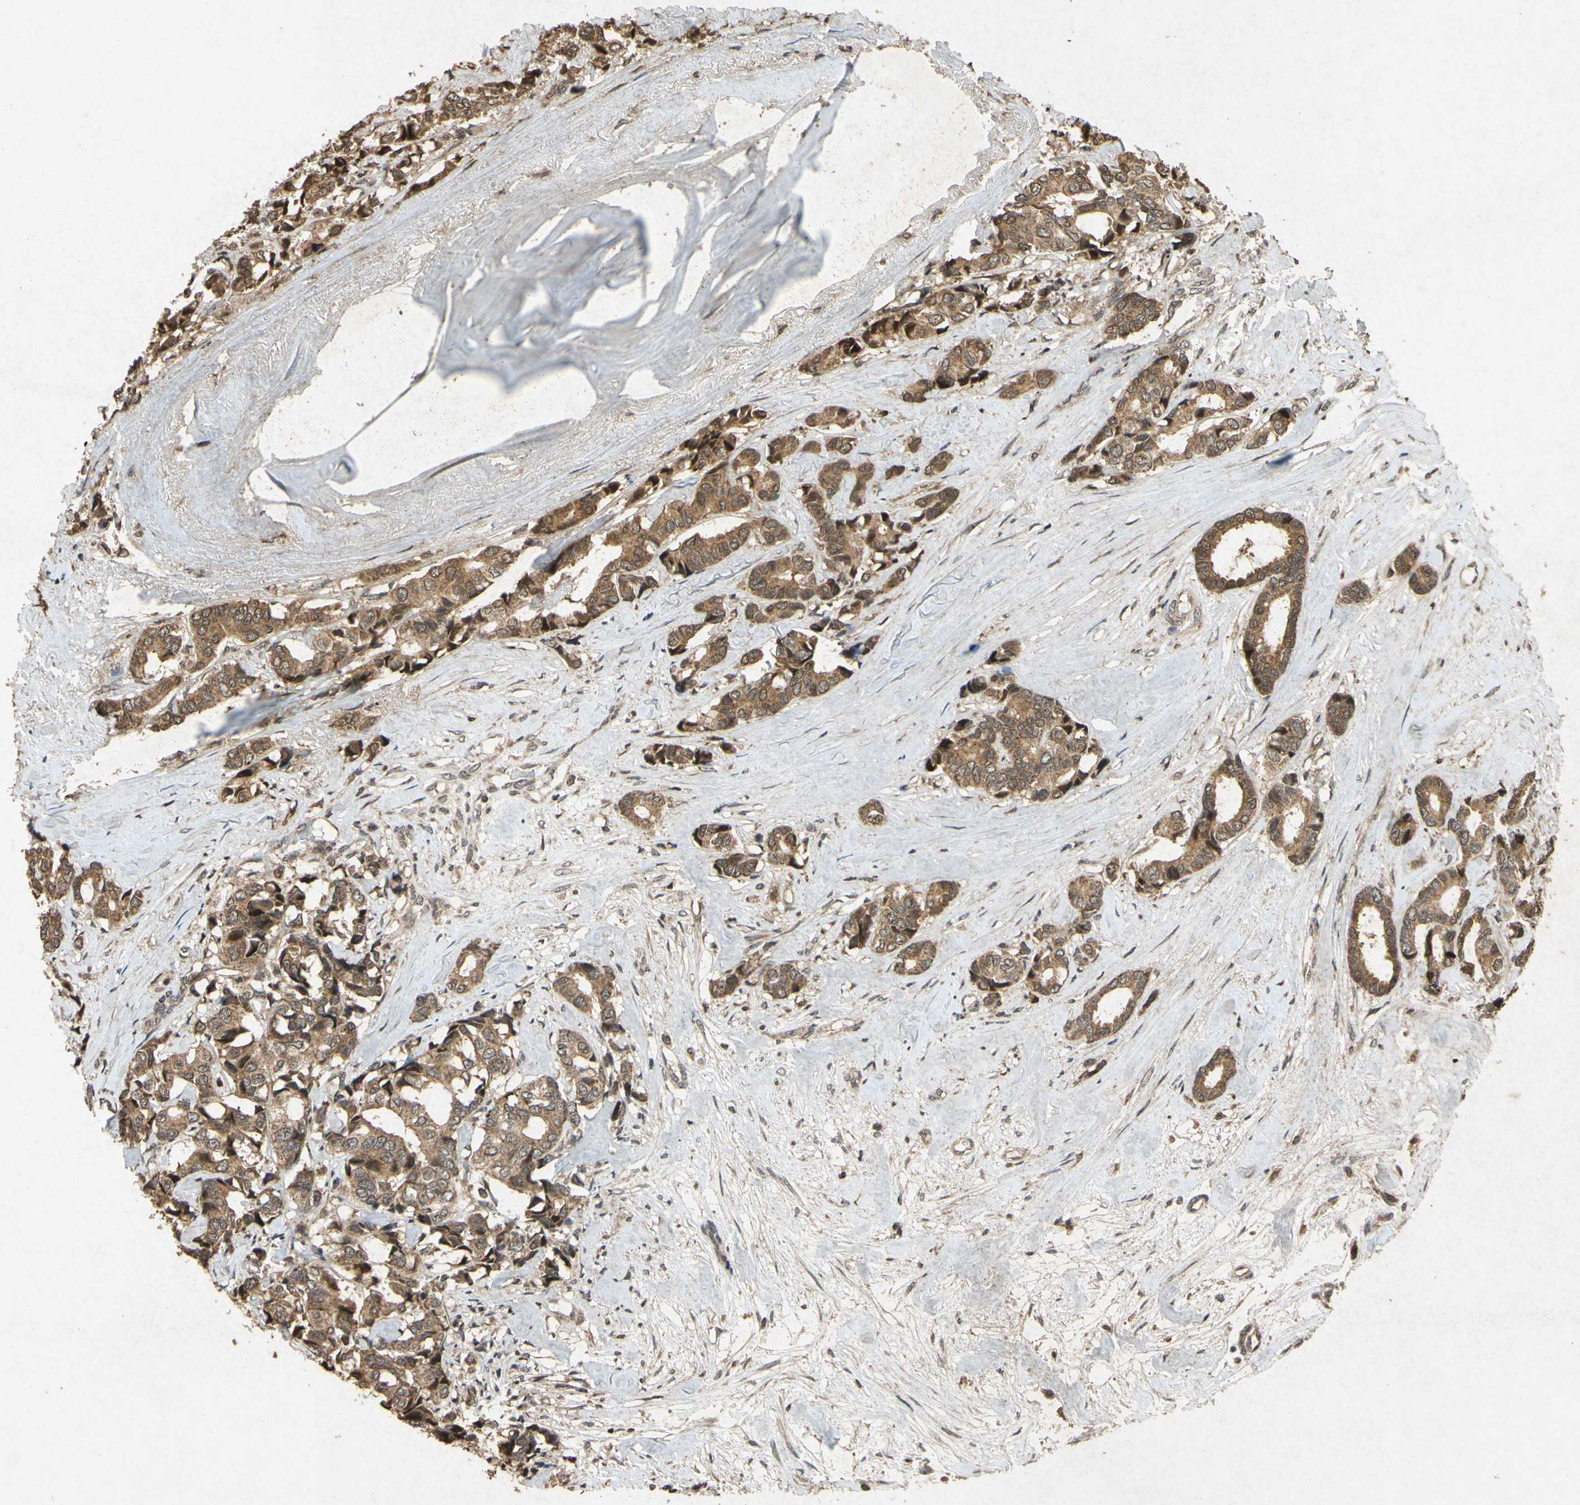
{"staining": {"intensity": "moderate", "quantity": ">75%", "location": "cytoplasmic/membranous"}, "tissue": "breast cancer", "cell_type": "Tumor cells", "image_type": "cancer", "snomed": [{"axis": "morphology", "description": "Duct carcinoma"}, {"axis": "topography", "description": "Breast"}], "caption": "This image shows immunohistochemistry staining of human invasive ductal carcinoma (breast), with medium moderate cytoplasmic/membranous positivity in about >75% of tumor cells.", "gene": "ATP6V1H", "patient": {"sex": "female", "age": 87}}